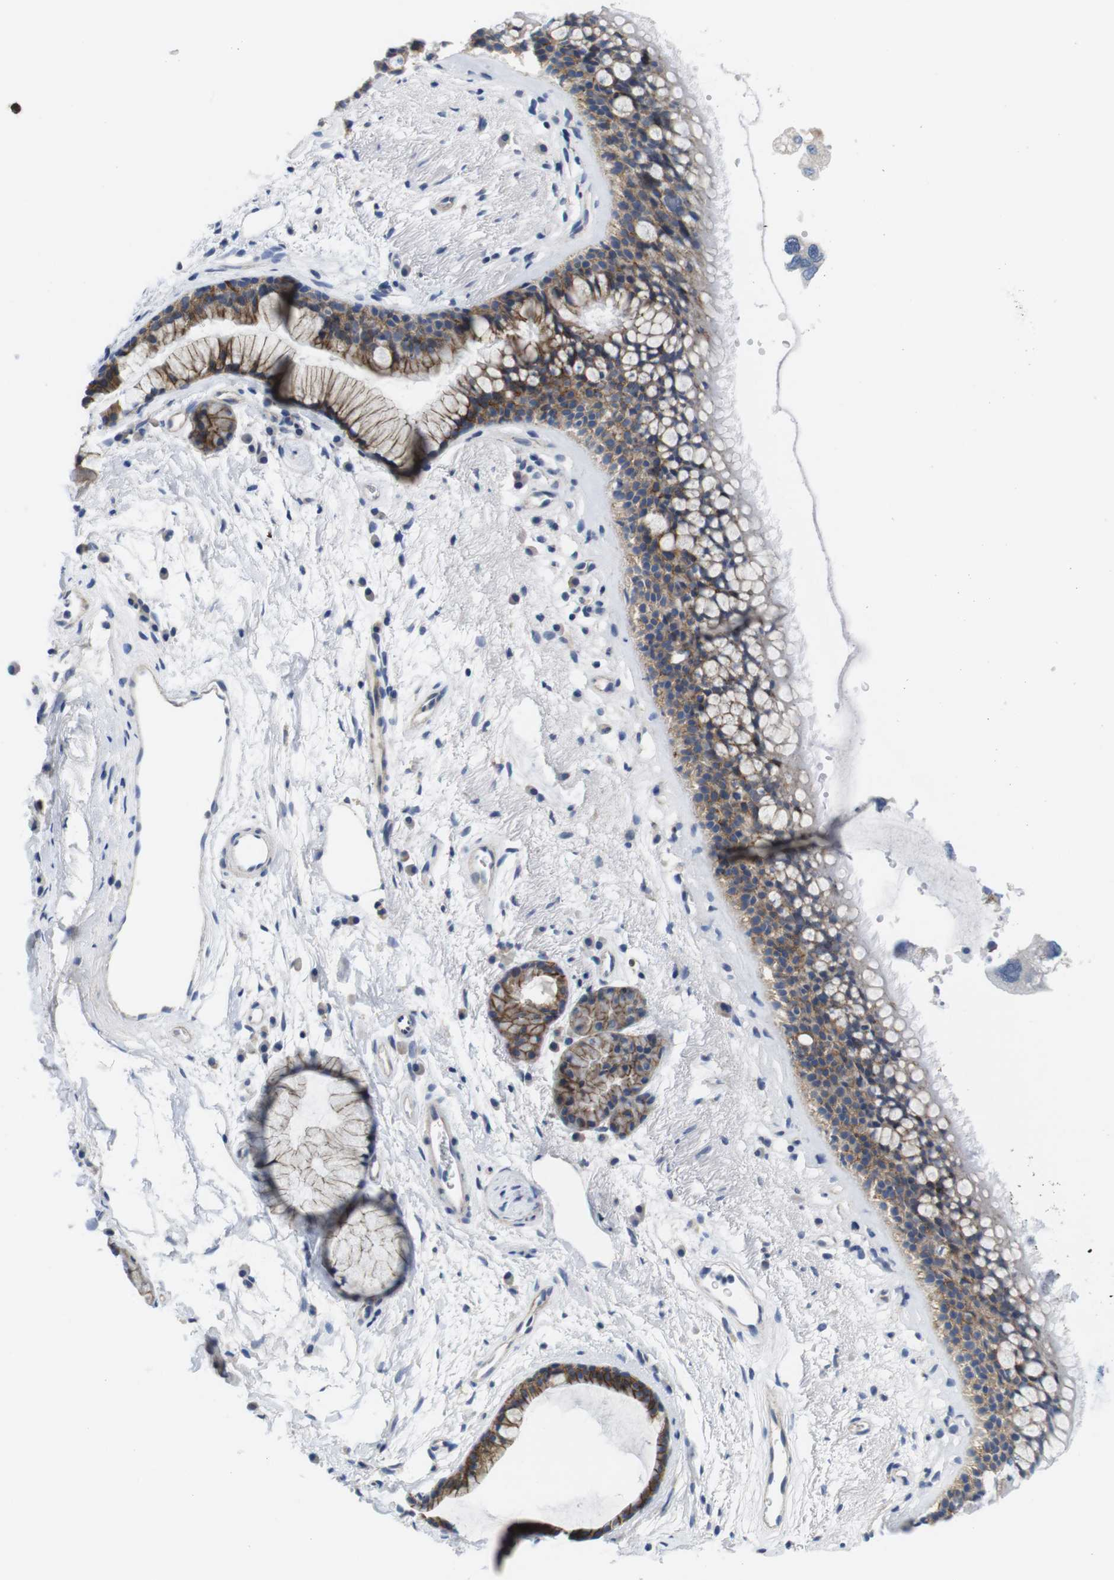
{"staining": {"intensity": "moderate", "quantity": ">75%", "location": "cytoplasmic/membranous"}, "tissue": "bronchus", "cell_type": "Respiratory epithelial cells", "image_type": "normal", "snomed": [{"axis": "morphology", "description": "Normal tissue, NOS"}, {"axis": "topography", "description": "Bronchus"}], "caption": "The histopathology image displays immunohistochemical staining of unremarkable bronchus. There is moderate cytoplasmic/membranous staining is appreciated in approximately >75% of respiratory epithelial cells. The protein is stained brown, and the nuclei are stained in blue (DAB IHC with brightfield microscopy, high magnification).", "gene": "SCRIB", "patient": {"sex": "female", "age": 54}}